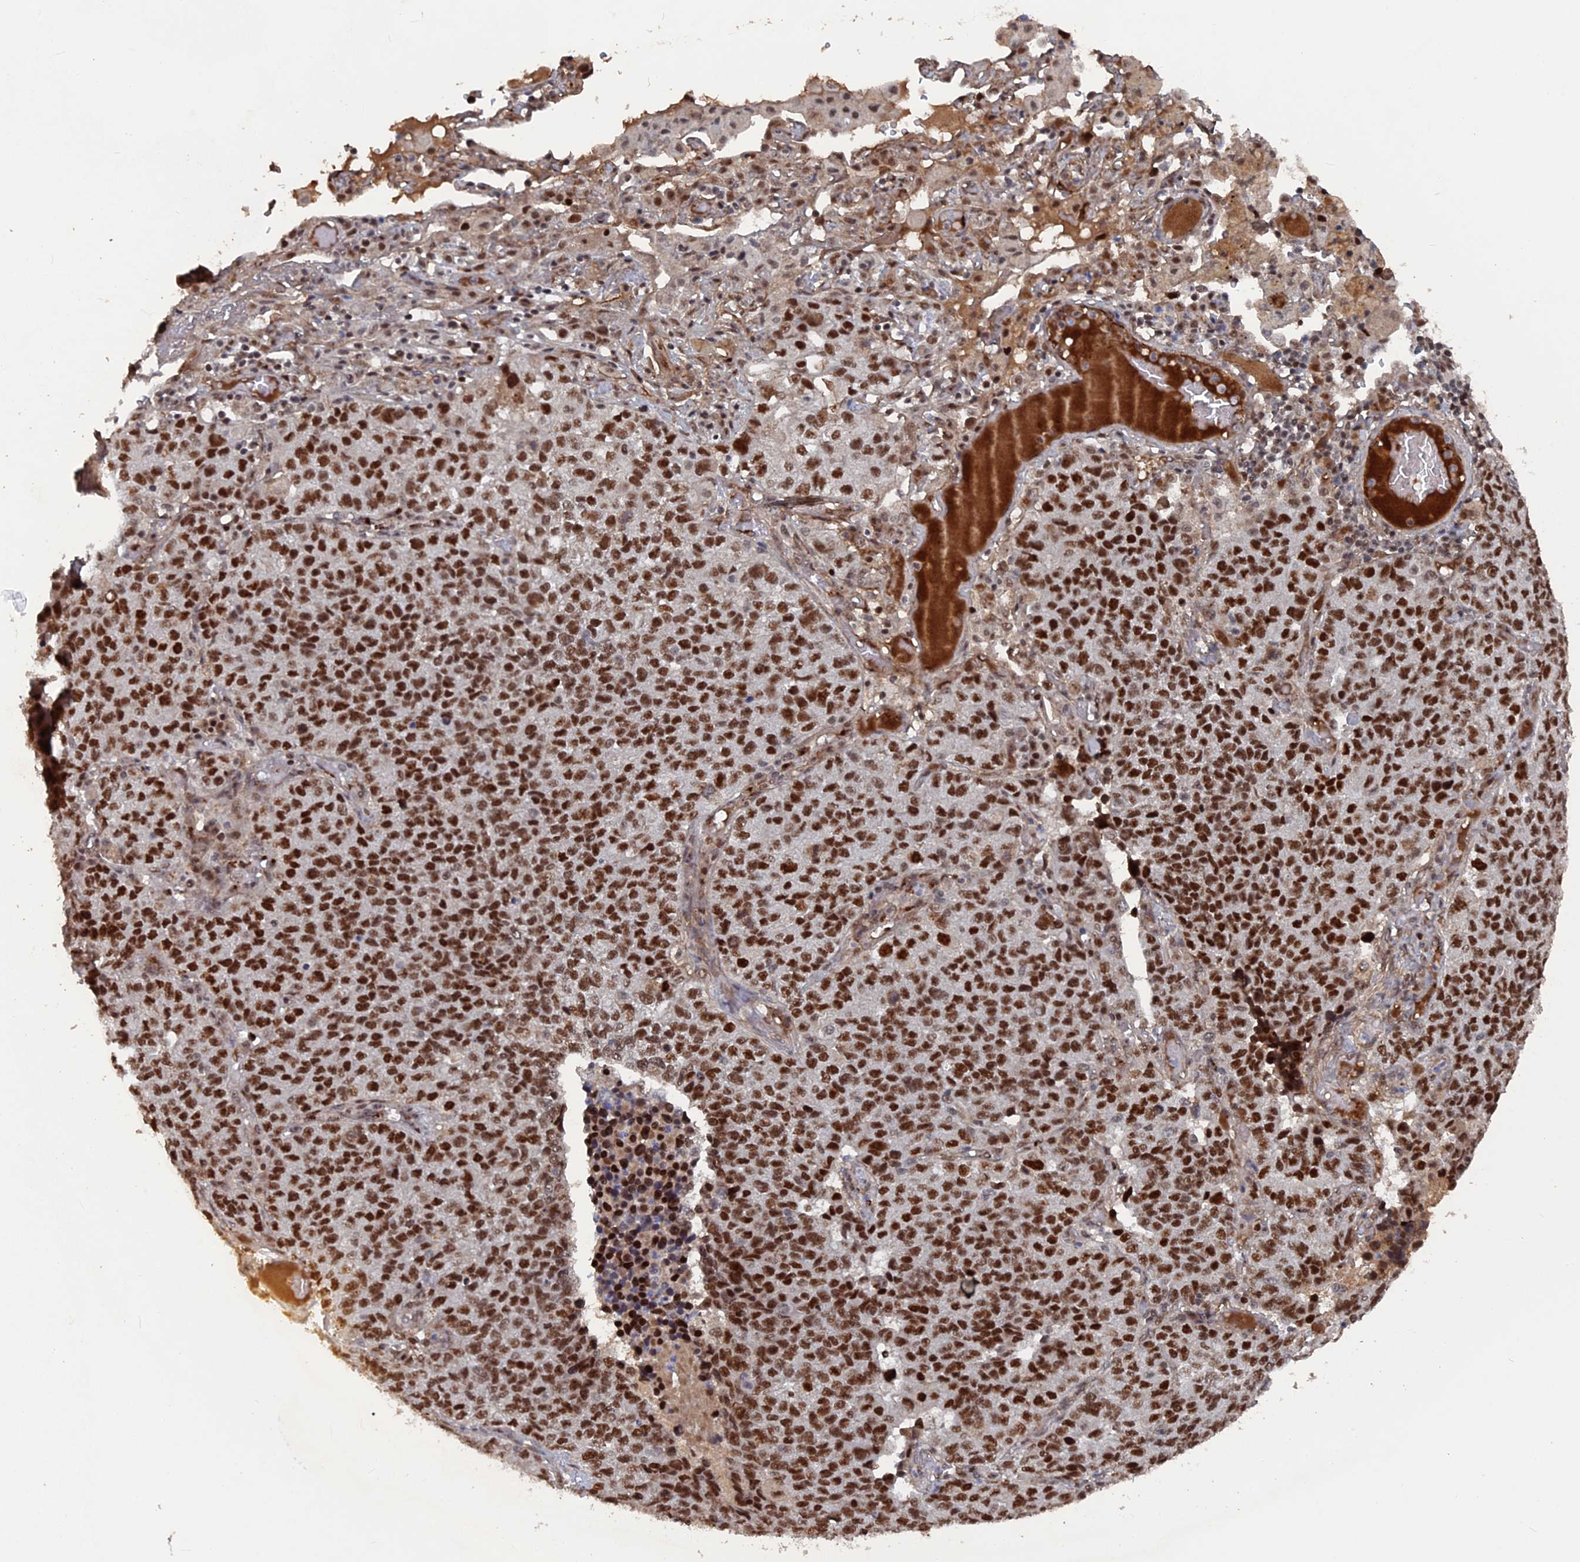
{"staining": {"intensity": "strong", "quantity": ">75%", "location": "nuclear"}, "tissue": "lung cancer", "cell_type": "Tumor cells", "image_type": "cancer", "snomed": [{"axis": "morphology", "description": "Adenocarcinoma, NOS"}, {"axis": "topography", "description": "Lung"}], "caption": "An image of human lung cancer (adenocarcinoma) stained for a protein reveals strong nuclear brown staining in tumor cells.", "gene": "SH3D21", "patient": {"sex": "male", "age": 49}}